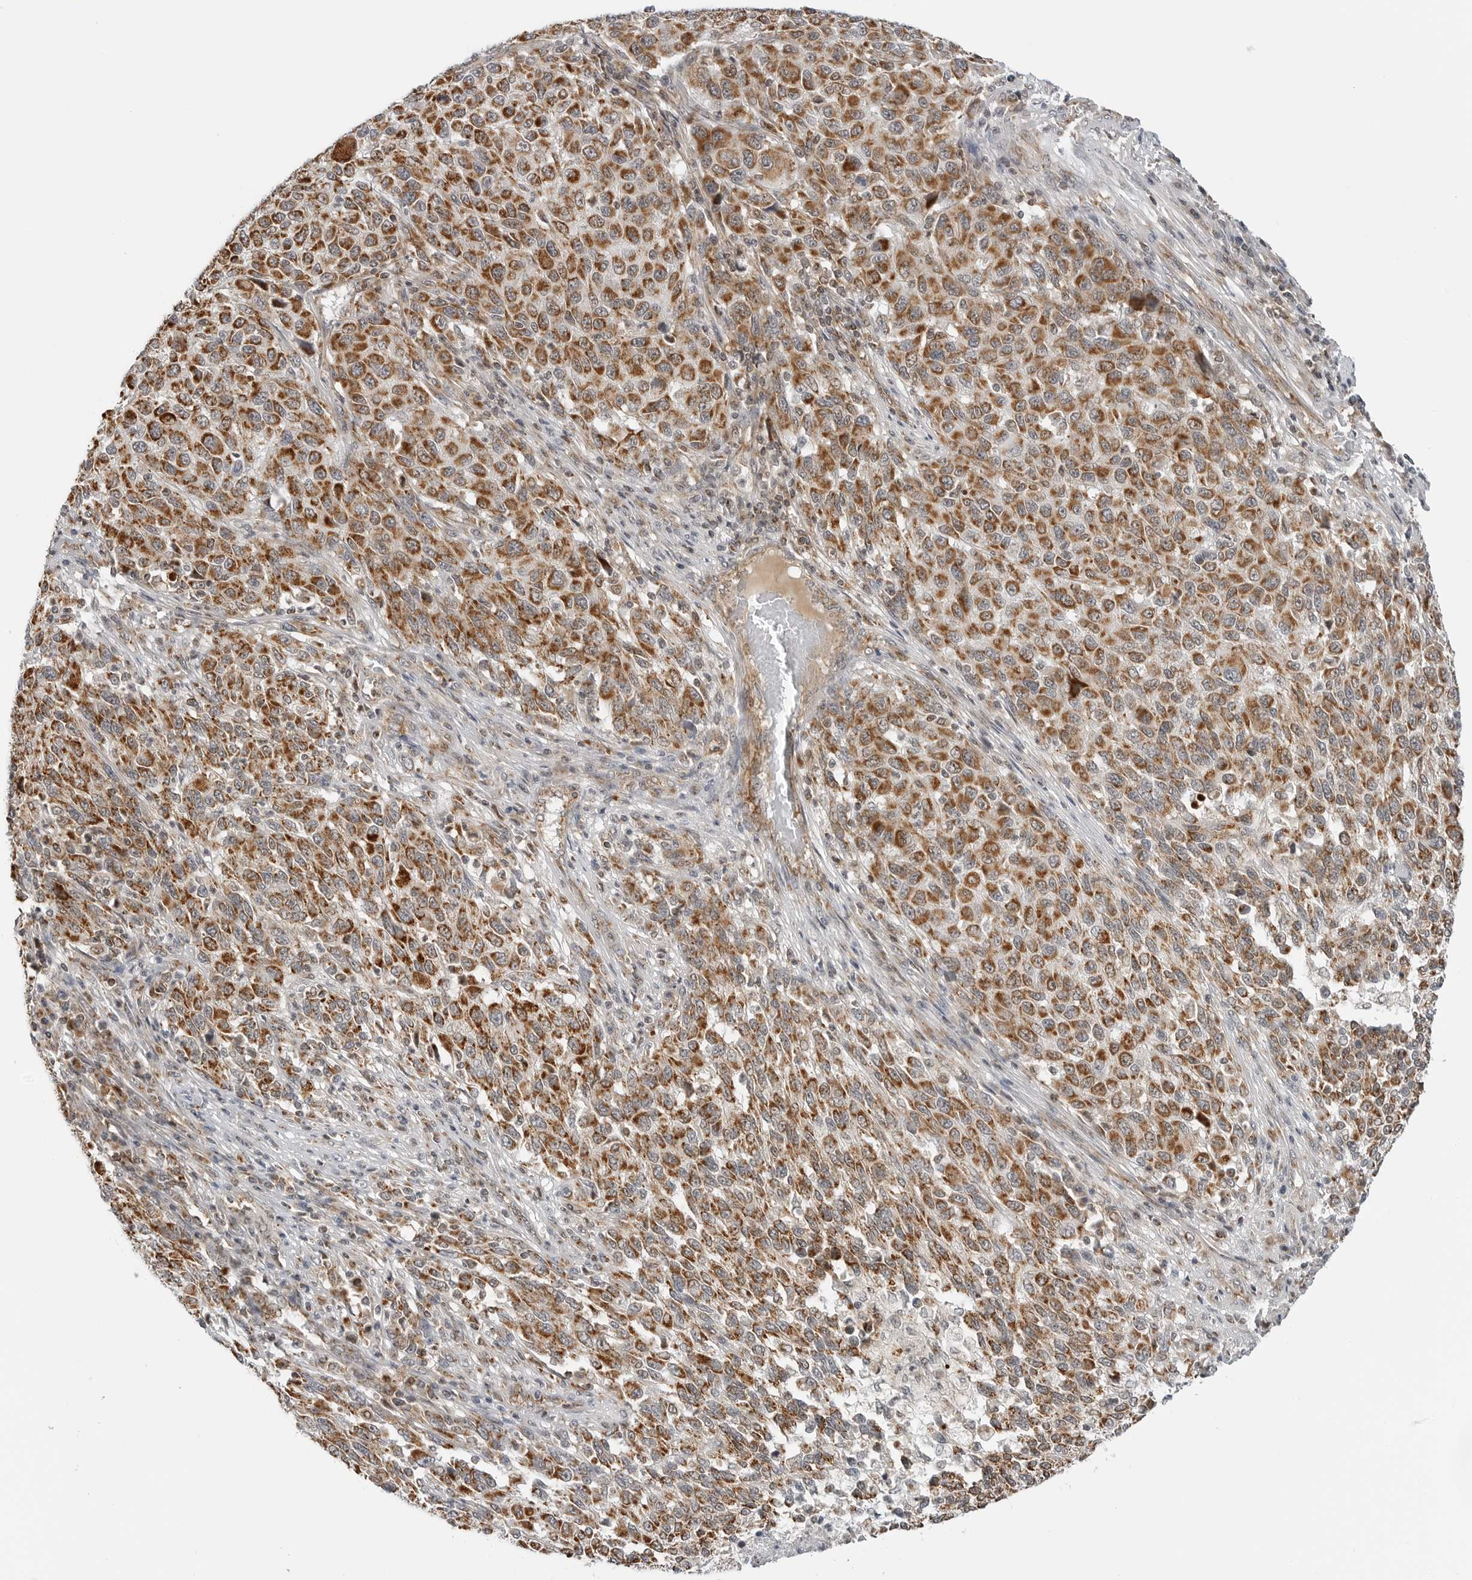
{"staining": {"intensity": "moderate", "quantity": ">75%", "location": "cytoplasmic/membranous"}, "tissue": "melanoma", "cell_type": "Tumor cells", "image_type": "cancer", "snomed": [{"axis": "morphology", "description": "Malignant melanoma, Metastatic site"}, {"axis": "topography", "description": "Lymph node"}], "caption": "Melanoma stained for a protein reveals moderate cytoplasmic/membranous positivity in tumor cells. (DAB IHC, brown staining for protein, blue staining for nuclei).", "gene": "PEX2", "patient": {"sex": "male", "age": 61}}